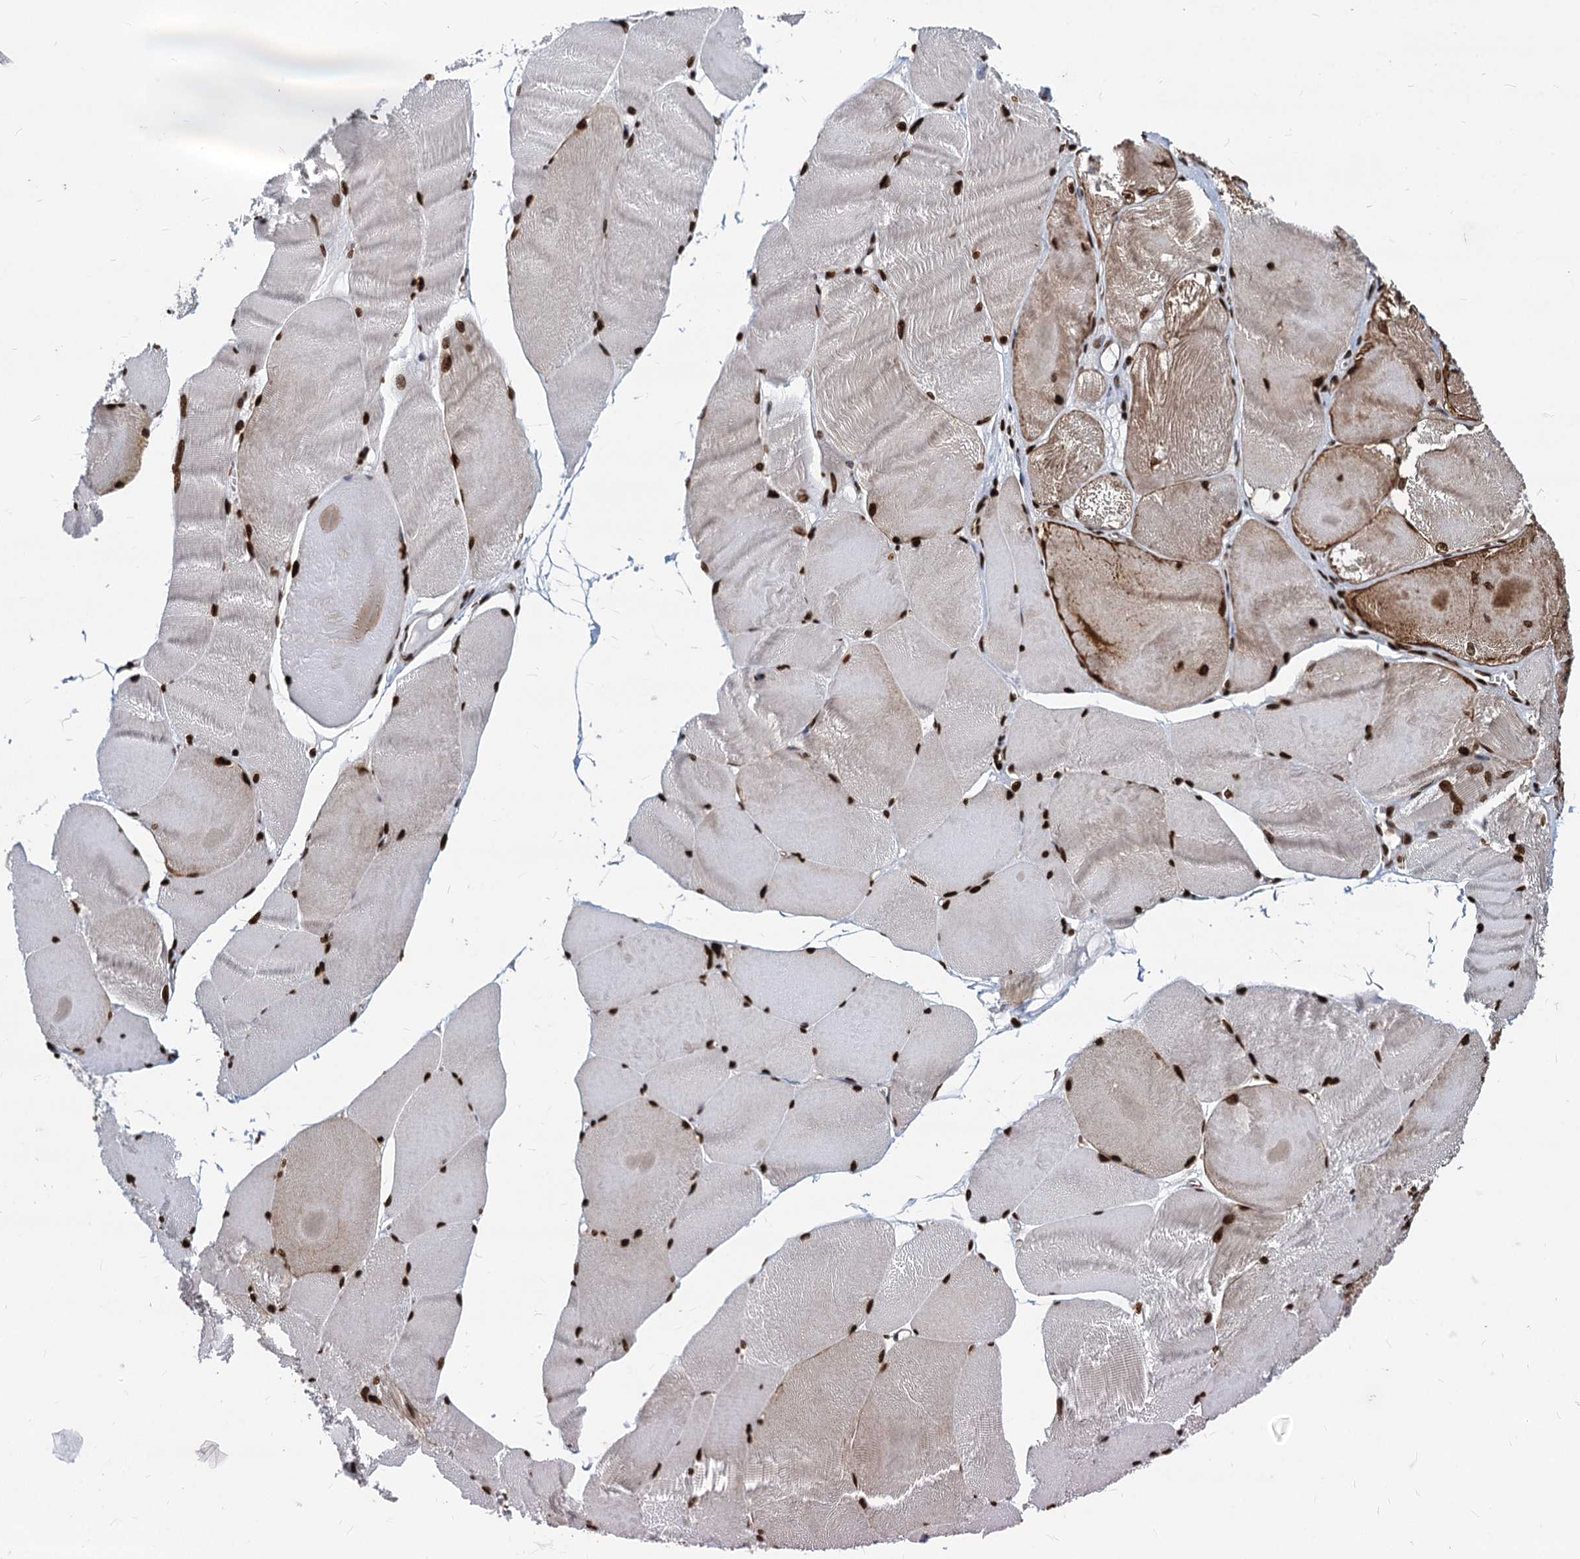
{"staining": {"intensity": "strong", "quantity": ">75%", "location": "cytoplasmic/membranous,nuclear"}, "tissue": "skeletal muscle", "cell_type": "Myocytes", "image_type": "normal", "snomed": [{"axis": "morphology", "description": "Normal tissue, NOS"}, {"axis": "morphology", "description": "Basal cell carcinoma"}, {"axis": "topography", "description": "Skeletal muscle"}], "caption": "Immunohistochemistry (IHC) (DAB) staining of normal human skeletal muscle reveals strong cytoplasmic/membranous,nuclear protein expression in approximately >75% of myocytes.", "gene": "MECP2", "patient": {"sex": "female", "age": 64}}